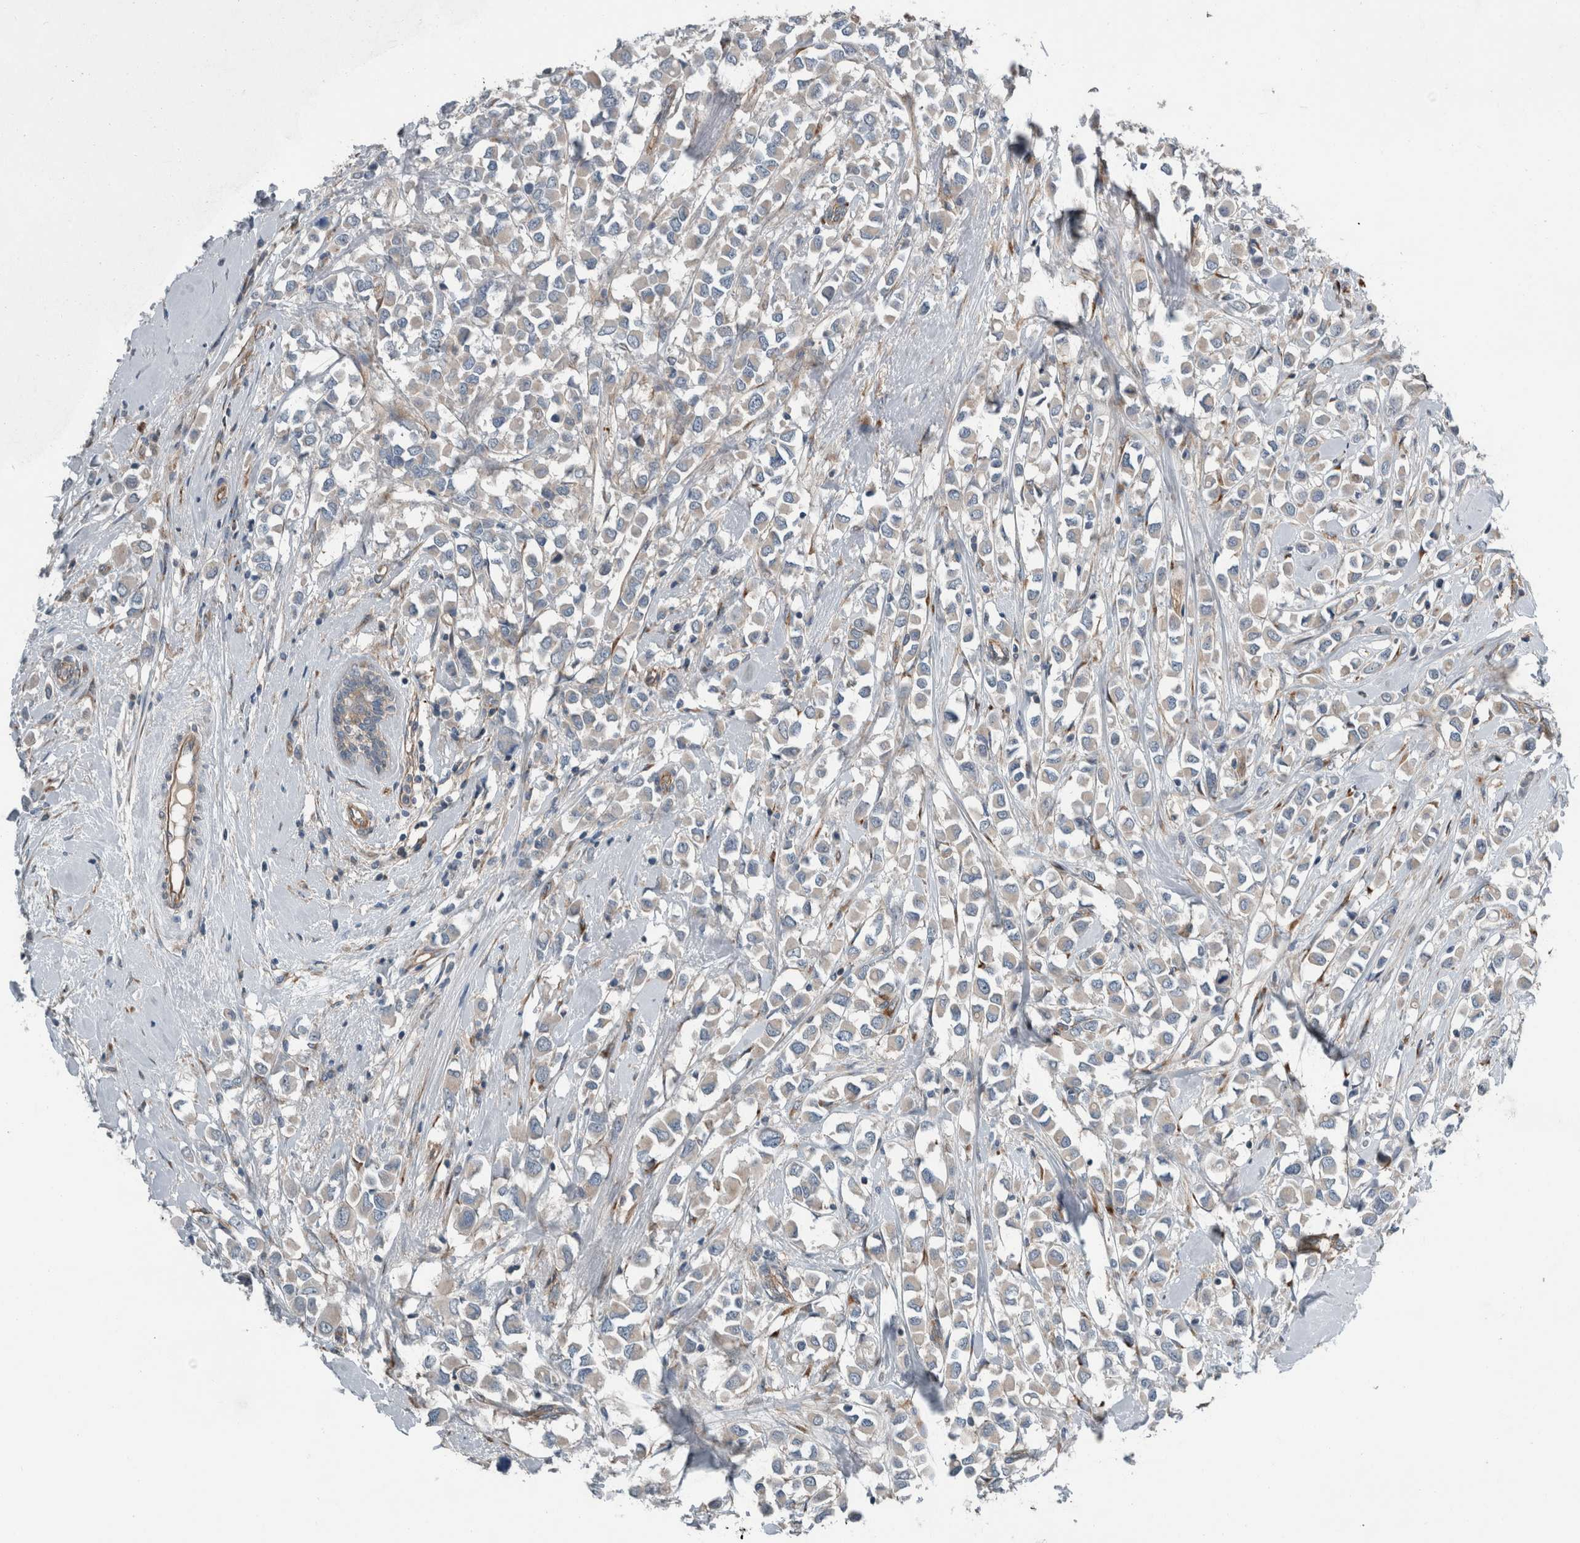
{"staining": {"intensity": "weak", "quantity": "<25%", "location": "cytoplasmic/membranous"}, "tissue": "breast cancer", "cell_type": "Tumor cells", "image_type": "cancer", "snomed": [{"axis": "morphology", "description": "Duct carcinoma"}, {"axis": "topography", "description": "Breast"}], "caption": "This is an immunohistochemistry micrograph of breast cancer (invasive ductal carcinoma). There is no positivity in tumor cells.", "gene": "GLT8D2", "patient": {"sex": "female", "age": 61}}